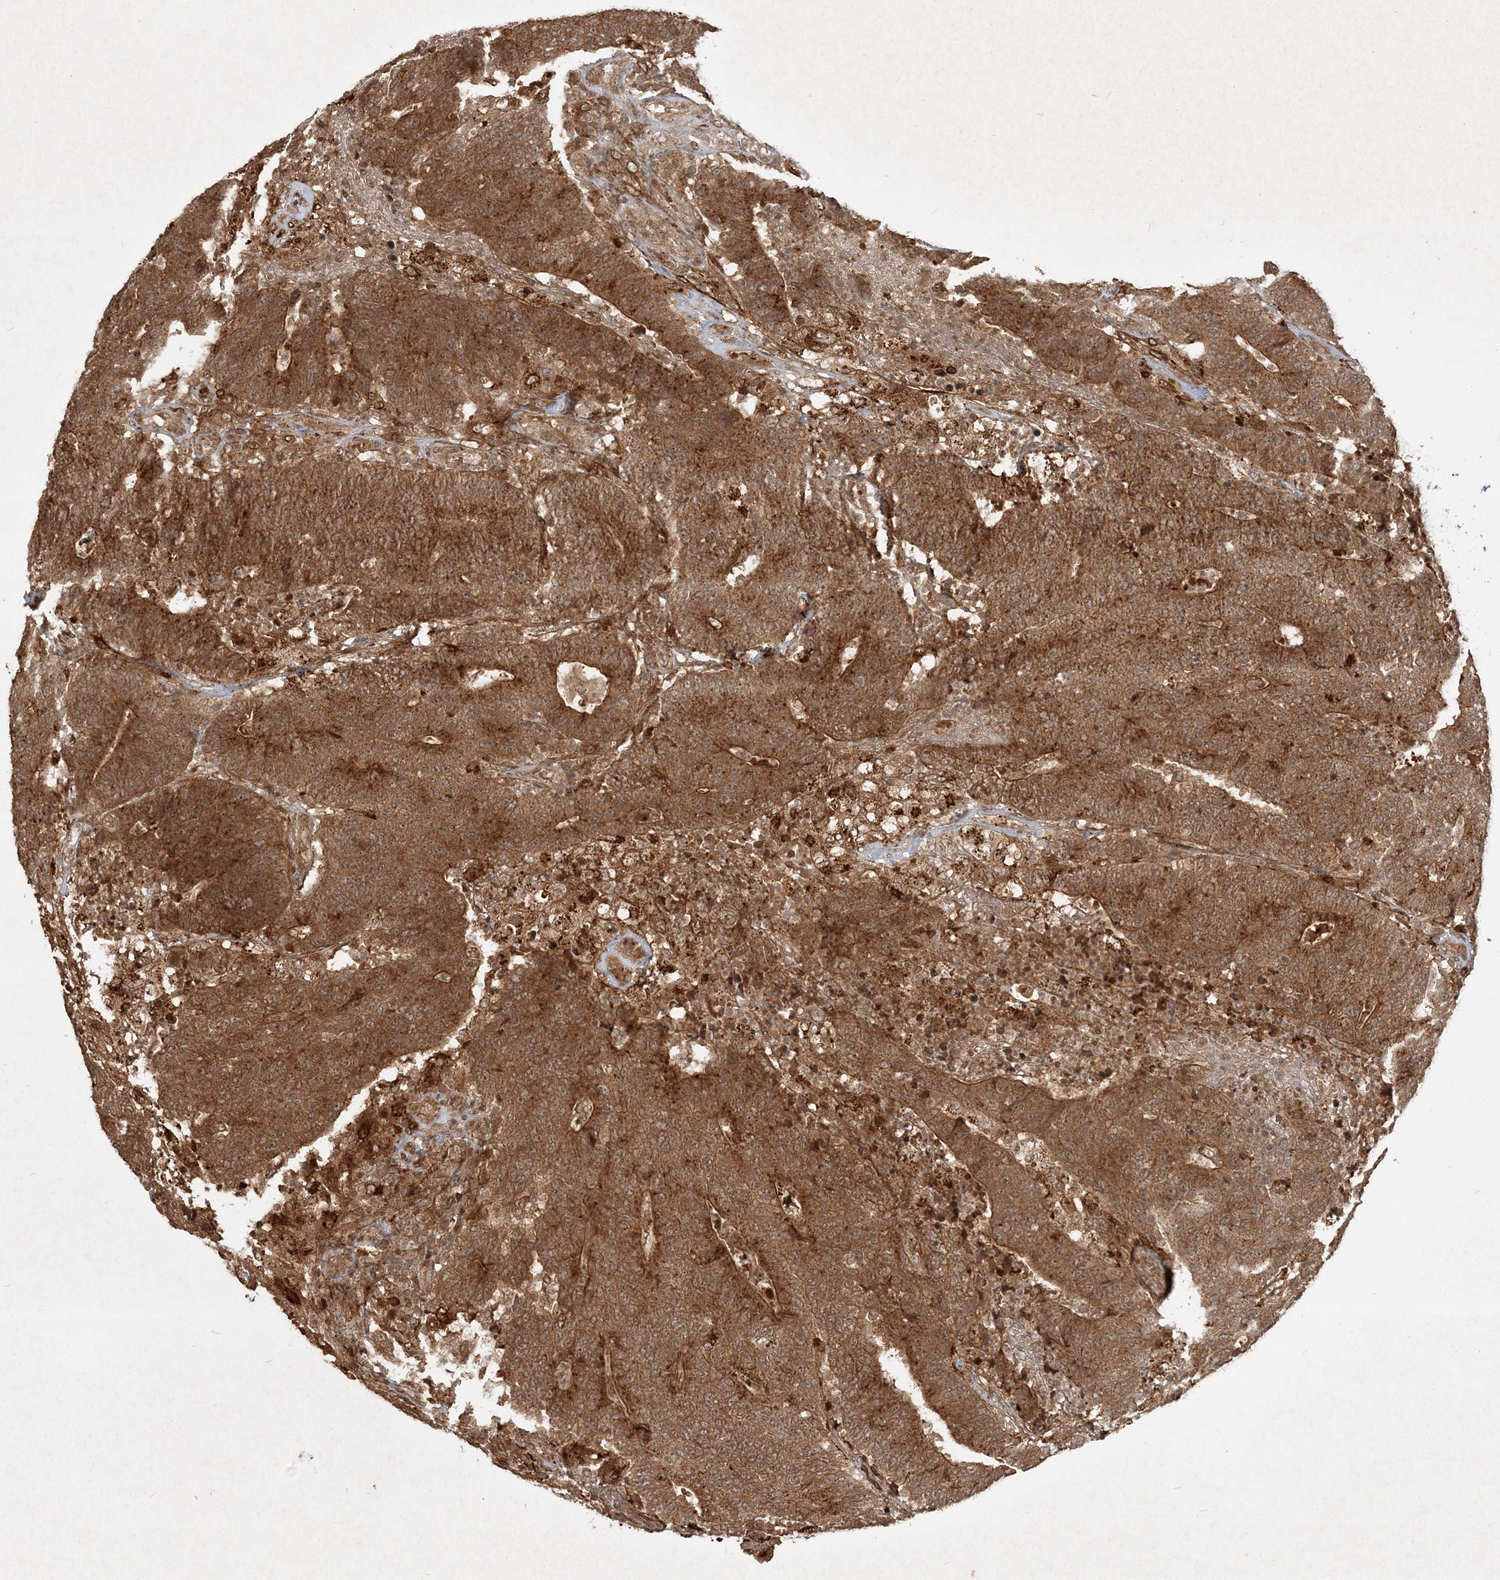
{"staining": {"intensity": "strong", "quantity": ">75%", "location": "cytoplasmic/membranous"}, "tissue": "colorectal cancer", "cell_type": "Tumor cells", "image_type": "cancer", "snomed": [{"axis": "morphology", "description": "Normal tissue, NOS"}, {"axis": "morphology", "description": "Adenocarcinoma, NOS"}, {"axis": "topography", "description": "Colon"}], "caption": "DAB immunohistochemical staining of colorectal cancer (adenocarcinoma) displays strong cytoplasmic/membranous protein staining in about >75% of tumor cells. (brown staining indicates protein expression, while blue staining denotes nuclei).", "gene": "NARS1", "patient": {"sex": "female", "age": 75}}